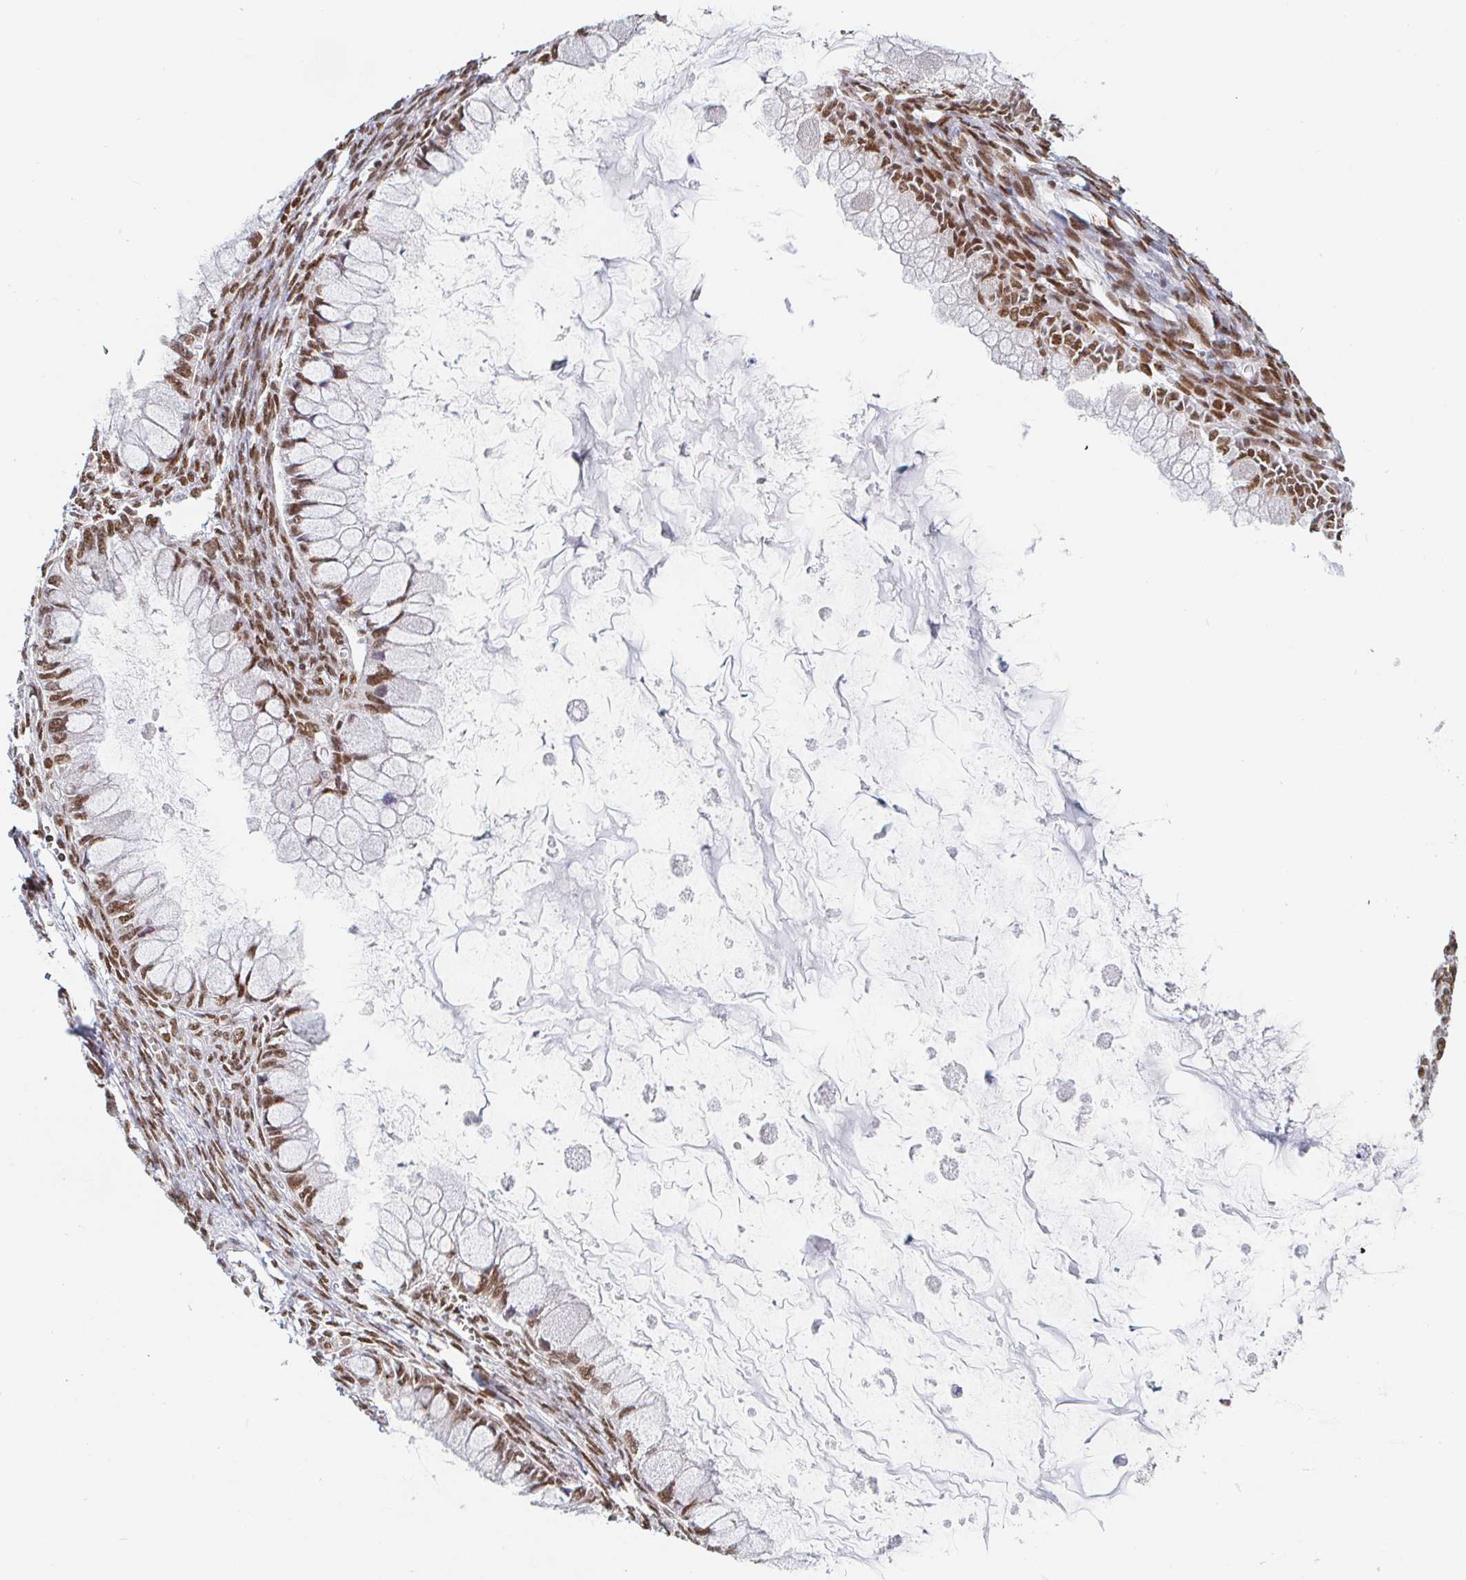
{"staining": {"intensity": "moderate", "quantity": ">75%", "location": "nuclear"}, "tissue": "ovarian cancer", "cell_type": "Tumor cells", "image_type": "cancer", "snomed": [{"axis": "morphology", "description": "Cystadenocarcinoma, mucinous, NOS"}, {"axis": "topography", "description": "Ovary"}], "caption": "This photomicrograph displays immunohistochemistry (IHC) staining of ovarian cancer, with medium moderate nuclear expression in approximately >75% of tumor cells.", "gene": "RBMX", "patient": {"sex": "female", "age": 34}}